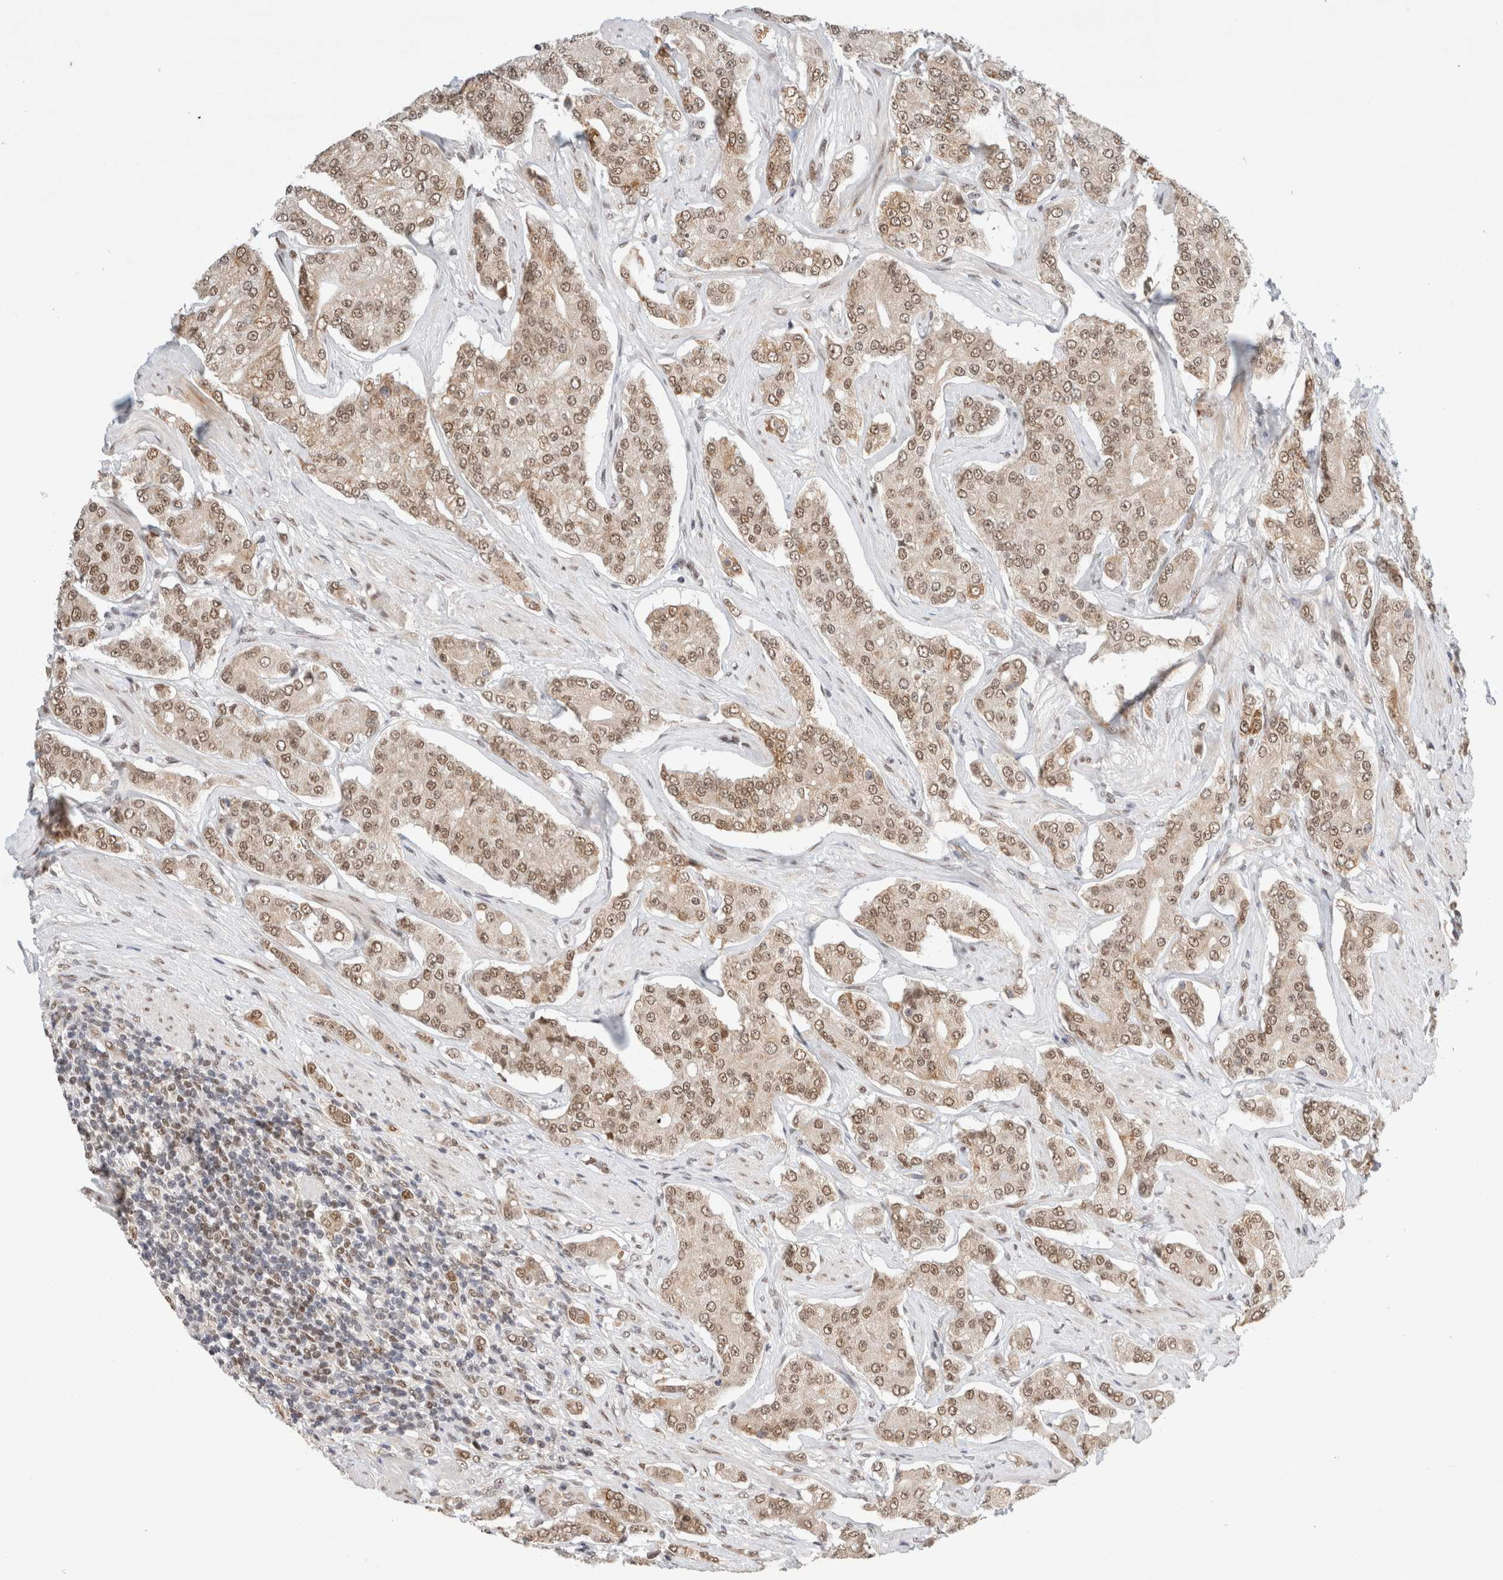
{"staining": {"intensity": "moderate", "quantity": ">75%", "location": "nuclear"}, "tissue": "prostate cancer", "cell_type": "Tumor cells", "image_type": "cancer", "snomed": [{"axis": "morphology", "description": "Adenocarcinoma, High grade"}, {"axis": "topography", "description": "Prostate"}], "caption": "Prostate cancer (adenocarcinoma (high-grade)) stained for a protein (brown) displays moderate nuclear positive expression in about >75% of tumor cells.", "gene": "GTF2I", "patient": {"sex": "male", "age": 71}}